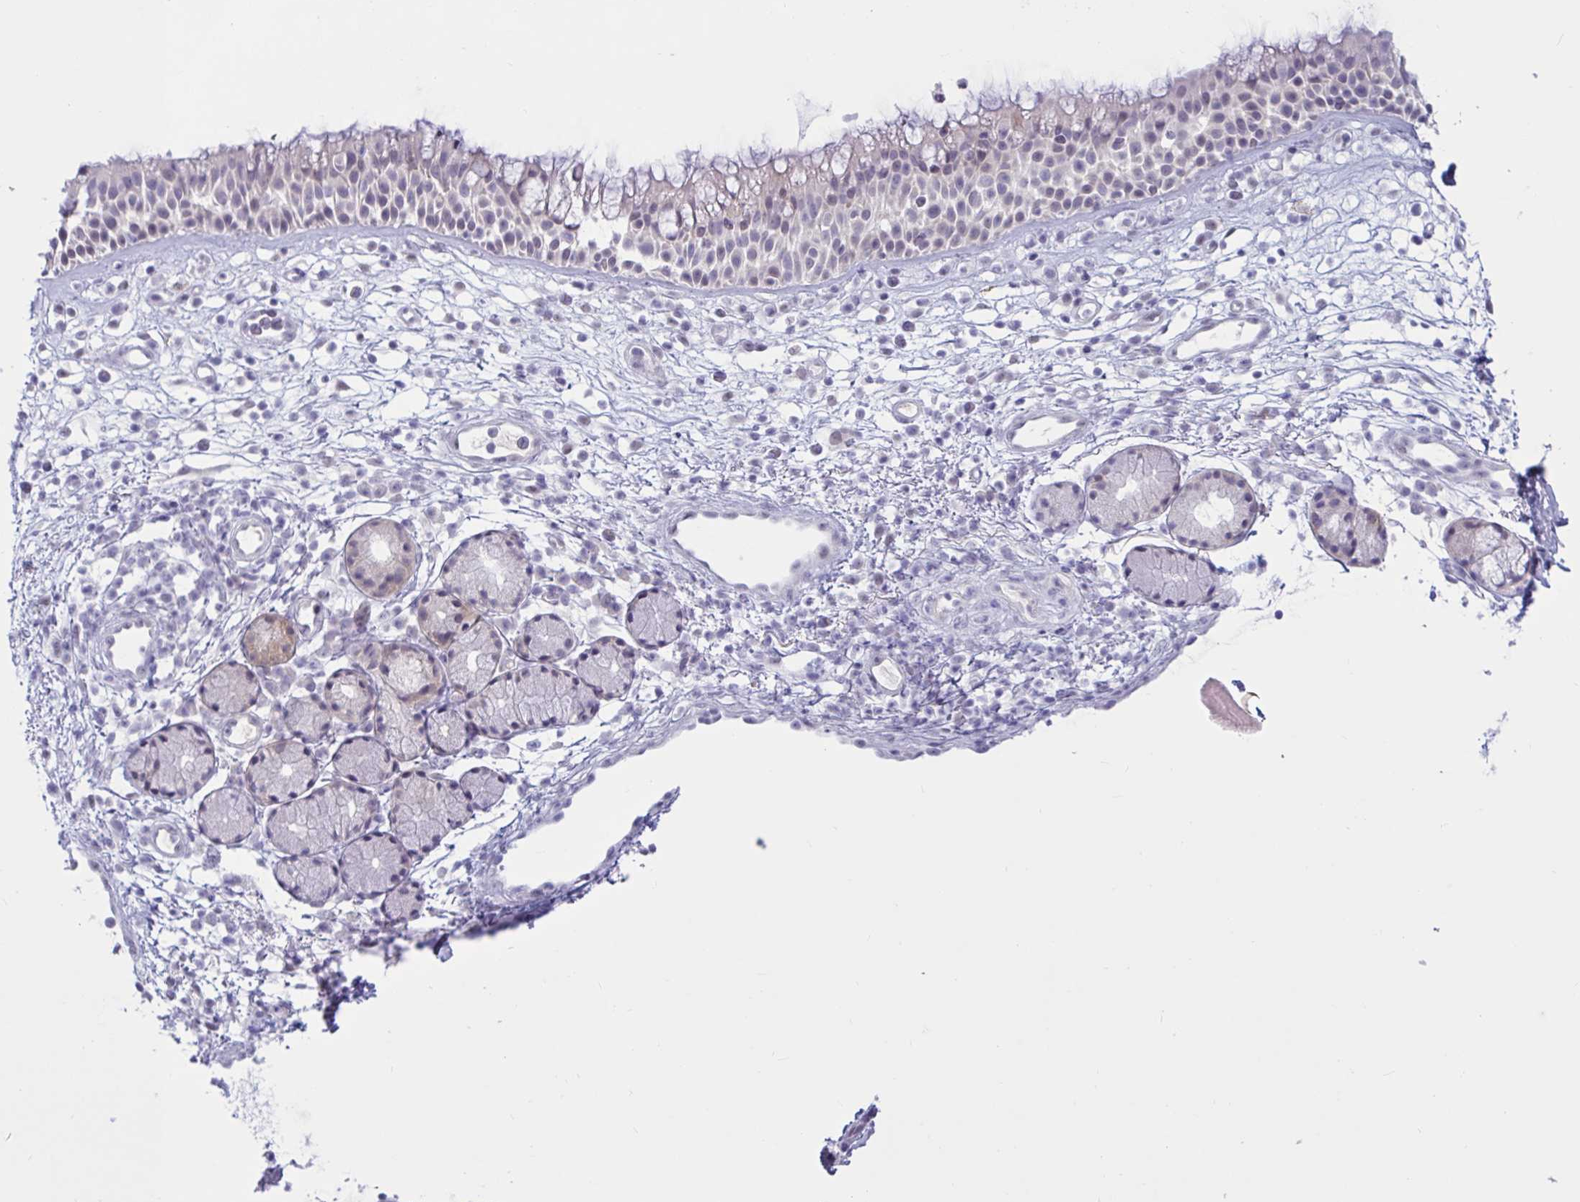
{"staining": {"intensity": "negative", "quantity": "none", "location": "none"}, "tissue": "nasopharynx", "cell_type": "Respiratory epithelial cells", "image_type": "normal", "snomed": [{"axis": "morphology", "description": "Normal tissue, NOS"}, {"axis": "topography", "description": "Nasopharynx"}], "caption": "Immunohistochemistry histopathology image of normal human nasopharynx stained for a protein (brown), which displays no positivity in respiratory epithelial cells. Nuclei are stained in blue.", "gene": "TSN", "patient": {"sex": "female", "age": 70}}